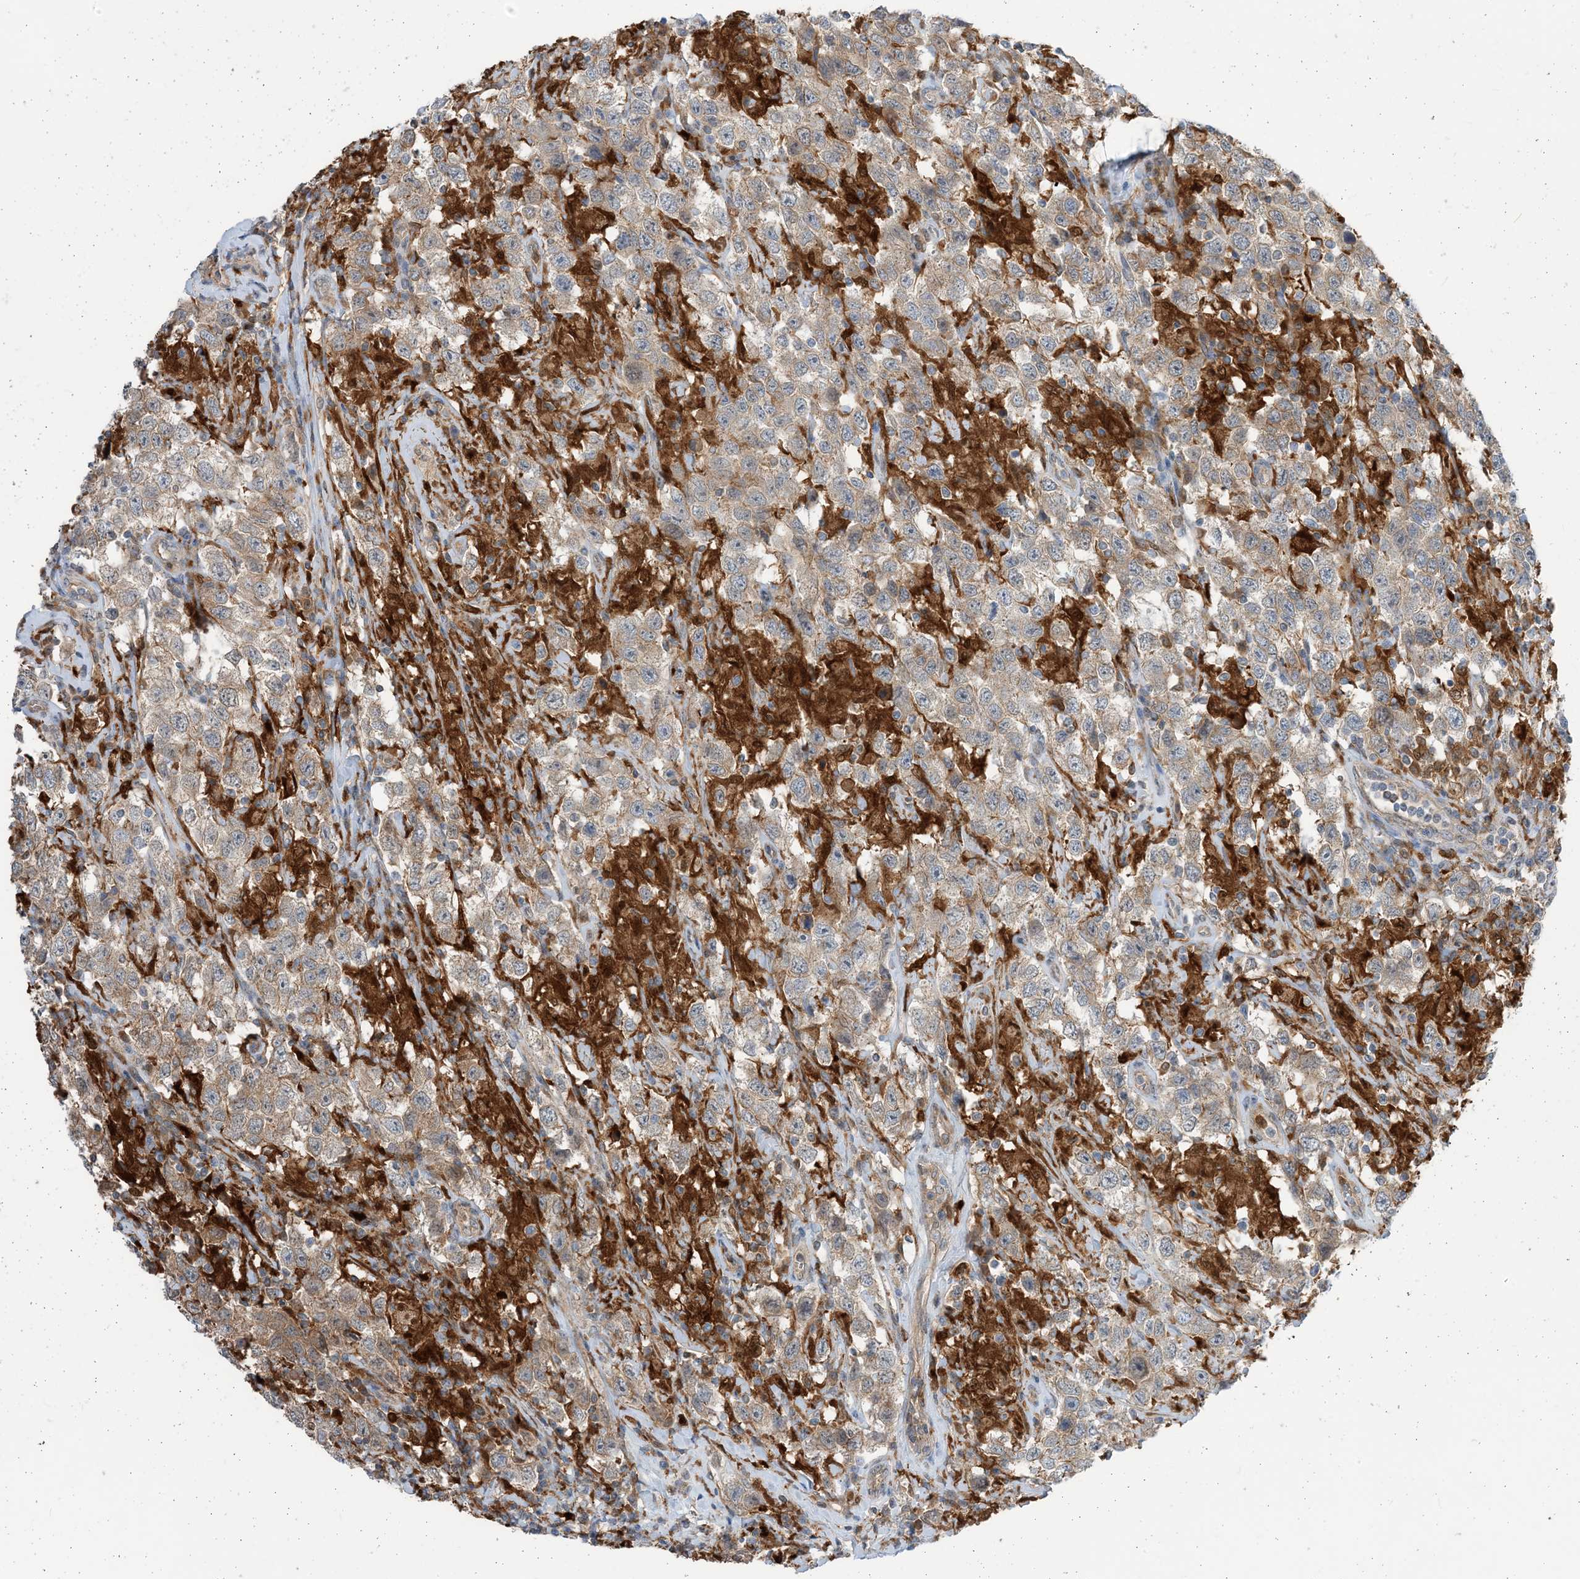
{"staining": {"intensity": "weak", "quantity": ">75%", "location": "cytoplasmic/membranous"}, "tissue": "testis cancer", "cell_type": "Tumor cells", "image_type": "cancer", "snomed": [{"axis": "morphology", "description": "Seminoma, NOS"}, {"axis": "topography", "description": "Testis"}], "caption": "DAB (3,3'-diaminobenzidine) immunohistochemical staining of human testis cancer (seminoma) shows weak cytoplasmic/membranous protein expression in approximately >75% of tumor cells. The protein of interest is stained brown, and the nuclei are stained in blue (DAB IHC with brightfield microscopy, high magnification).", "gene": "NAGK", "patient": {"sex": "male", "age": 41}}